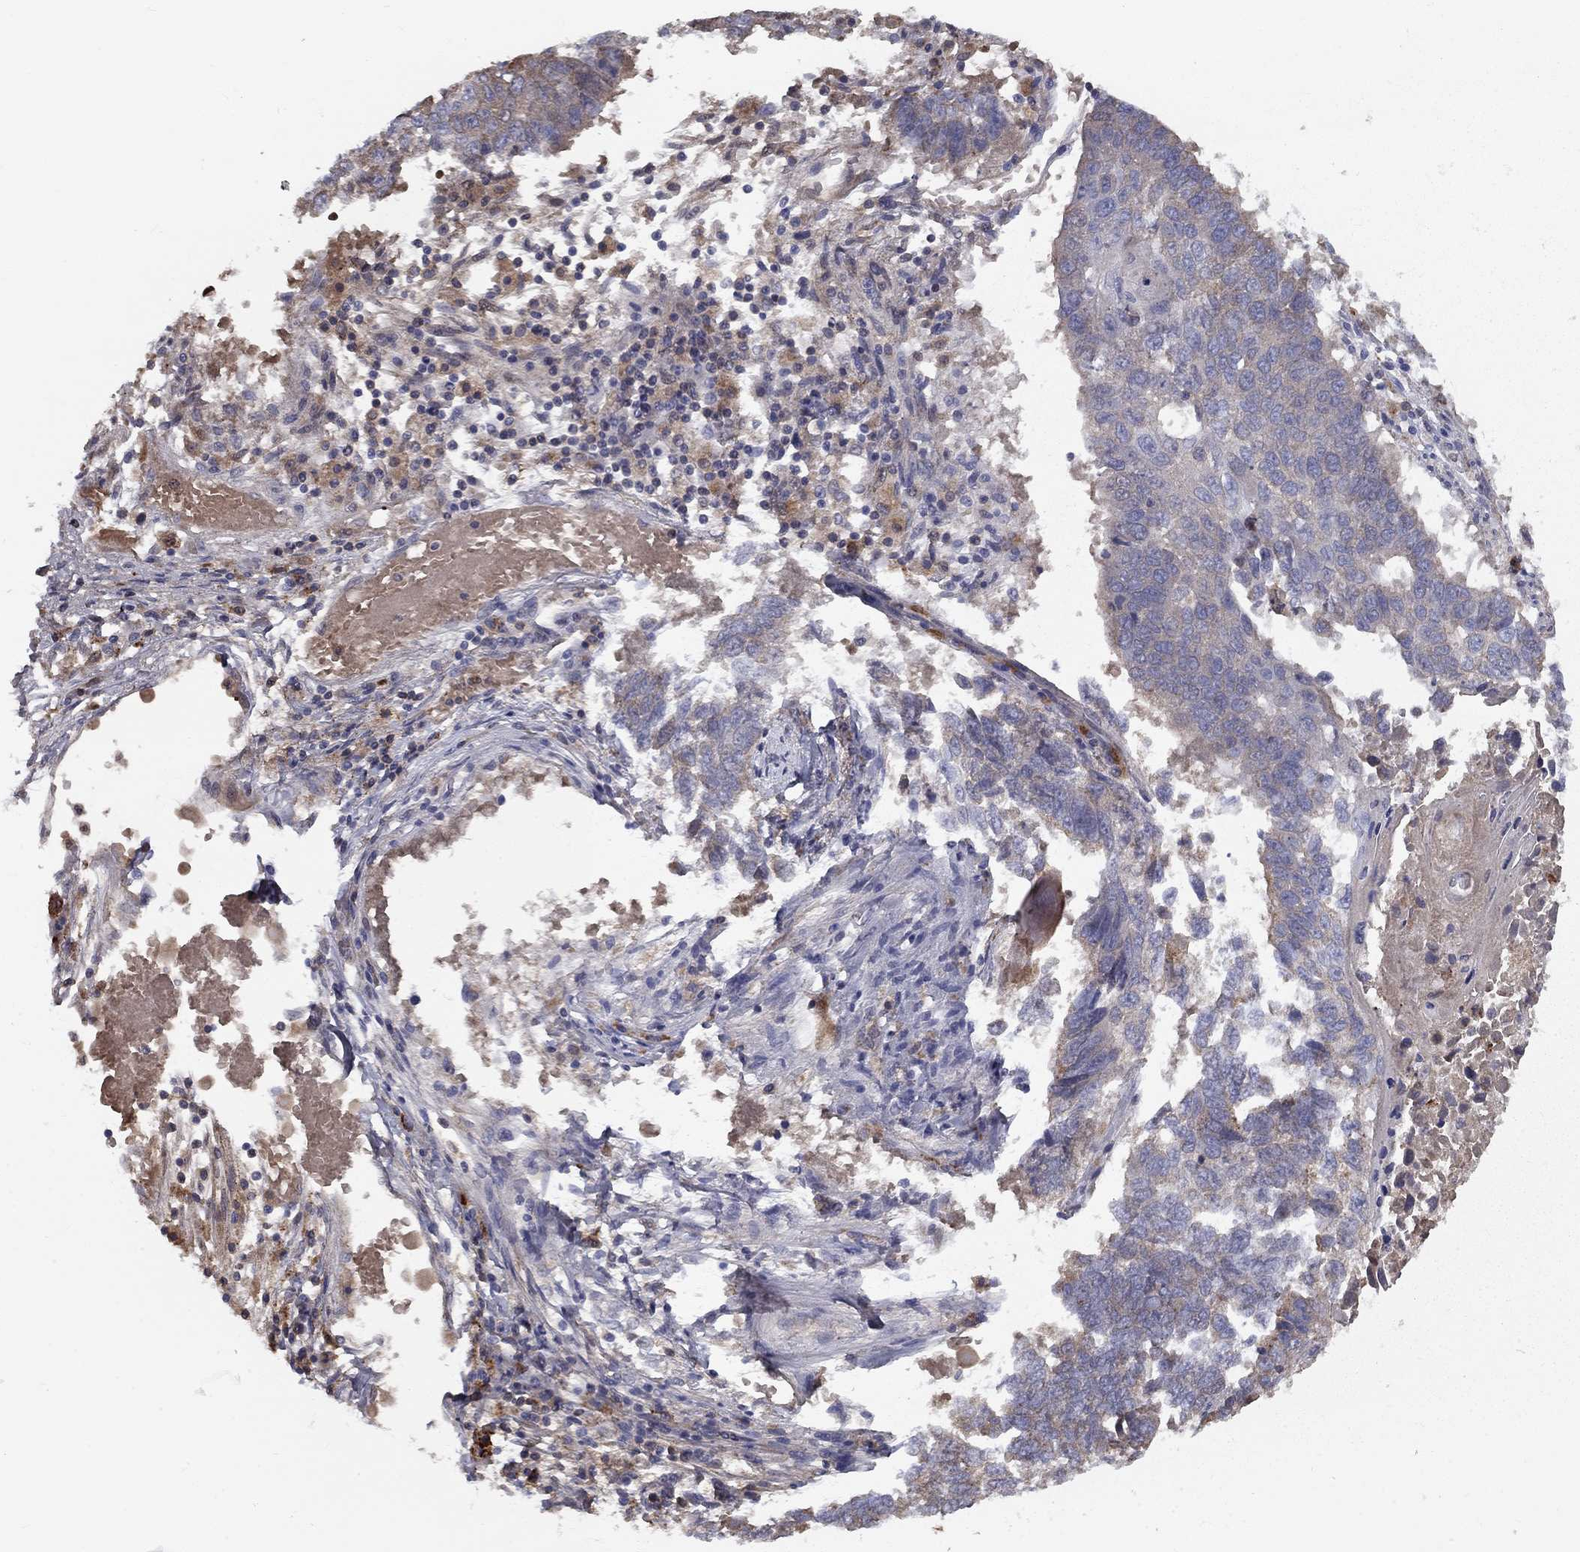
{"staining": {"intensity": "weak", "quantity": "25%-75%", "location": "cytoplasmic/membranous"}, "tissue": "lung cancer", "cell_type": "Tumor cells", "image_type": "cancer", "snomed": [{"axis": "morphology", "description": "Squamous cell carcinoma, NOS"}, {"axis": "topography", "description": "Lung"}], "caption": "Weak cytoplasmic/membranous positivity for a protein is present in about 25%-75% of tumor cells of lung squamous cell carcinoma using immunohistochemistry (IHC).", "gene": "EPDR1", "patient": {"sex": "male", "age": 73}}